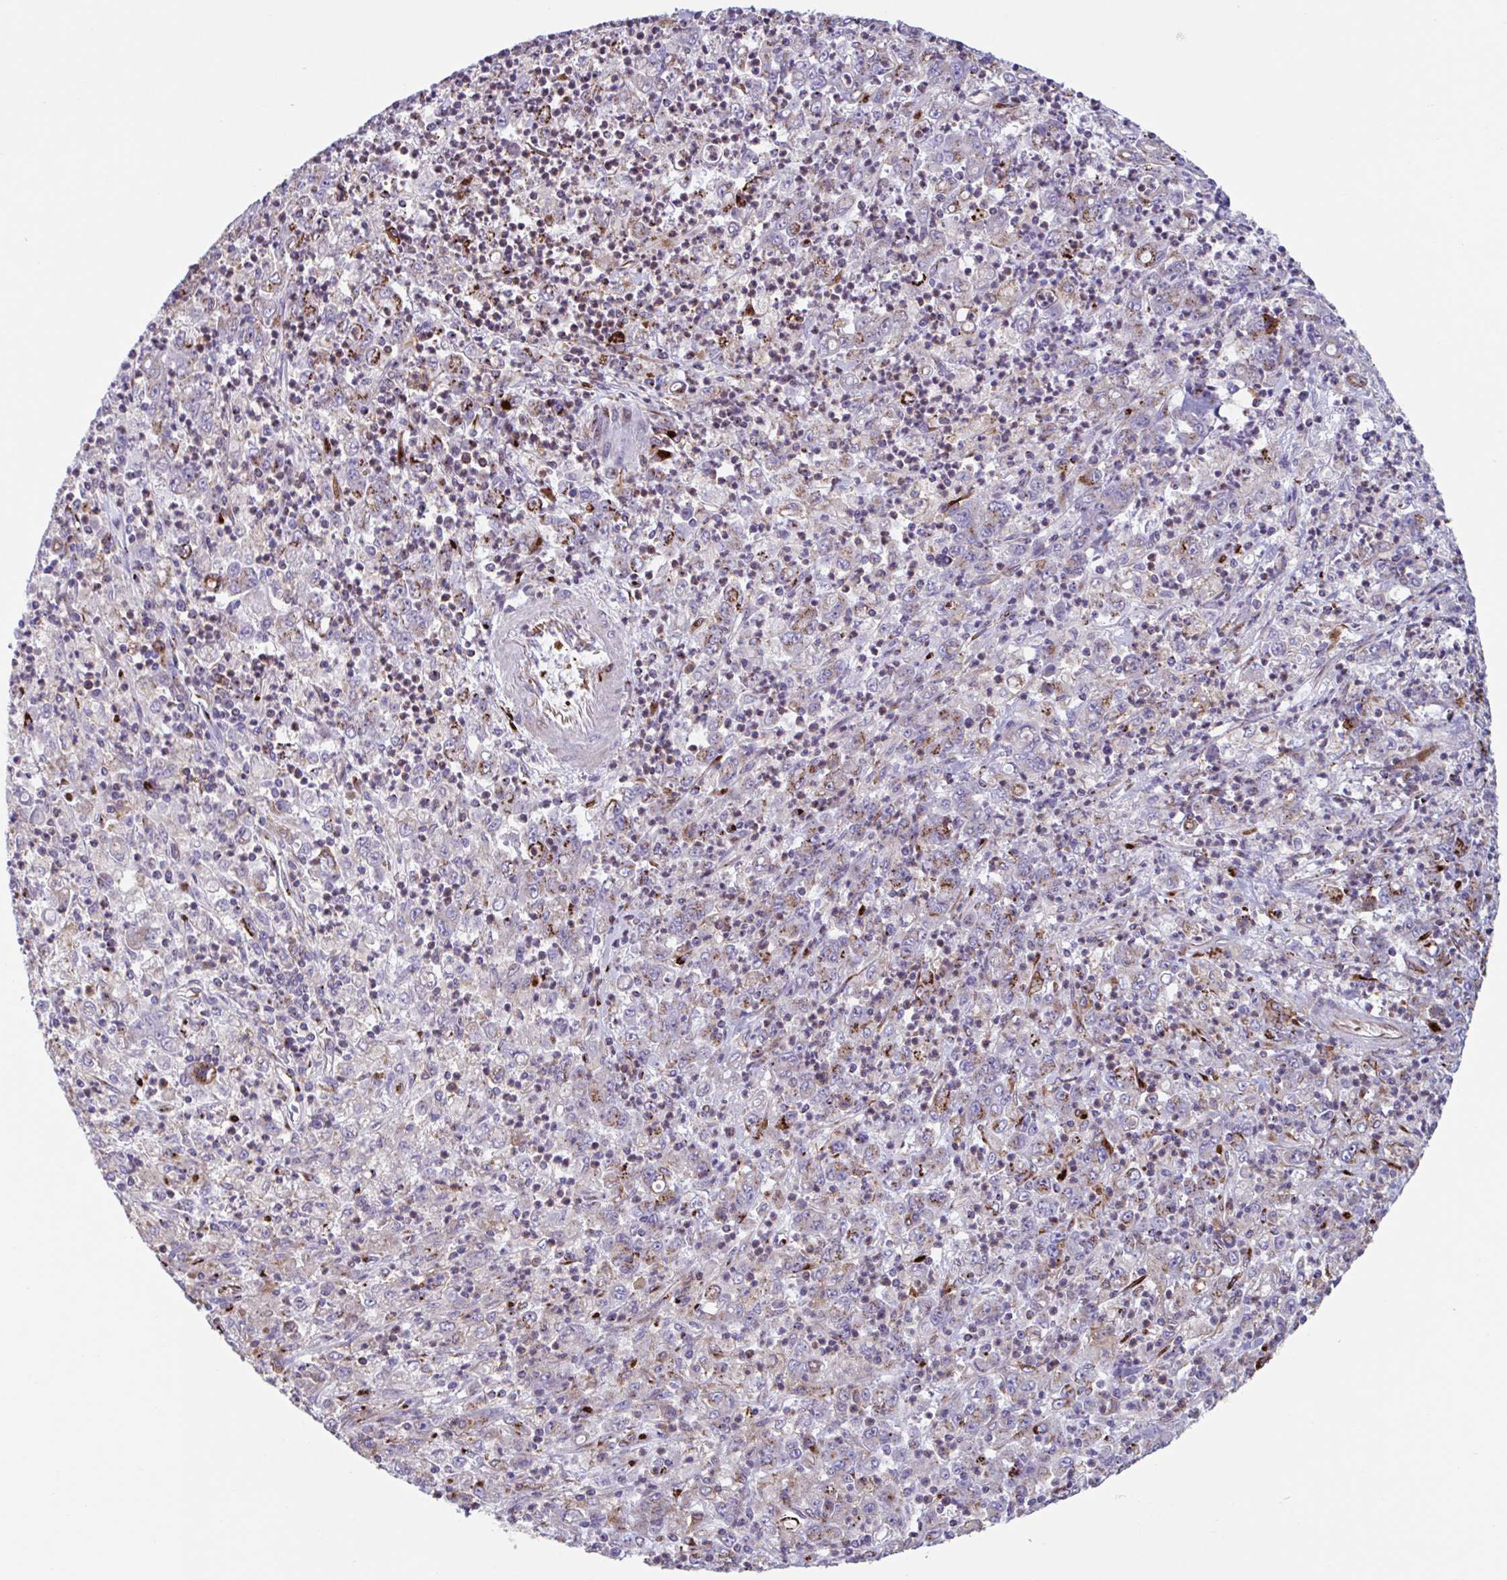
{"staining": {"intensity": "strong", "quantity": "<25%", "location": "cytoplasmic/membranous"}, "tissue": "stomach cancer", "cell_type": "Tumor cells", "image_type": "cancer", "snomed": [{"axis": "morphology", "description": "Adenocarcinoma, NOS"}, {"axis": "topography", "description": "Stomach, lower"}], "caption": "Adenocarcinoma (stomach) stained with immunohistochemistry reveals strong cytoplasmic/membranous staining in approximately <25% of tumor cells.", "gene": "RFK", "patient": {"sex": "female", "age": 71}}